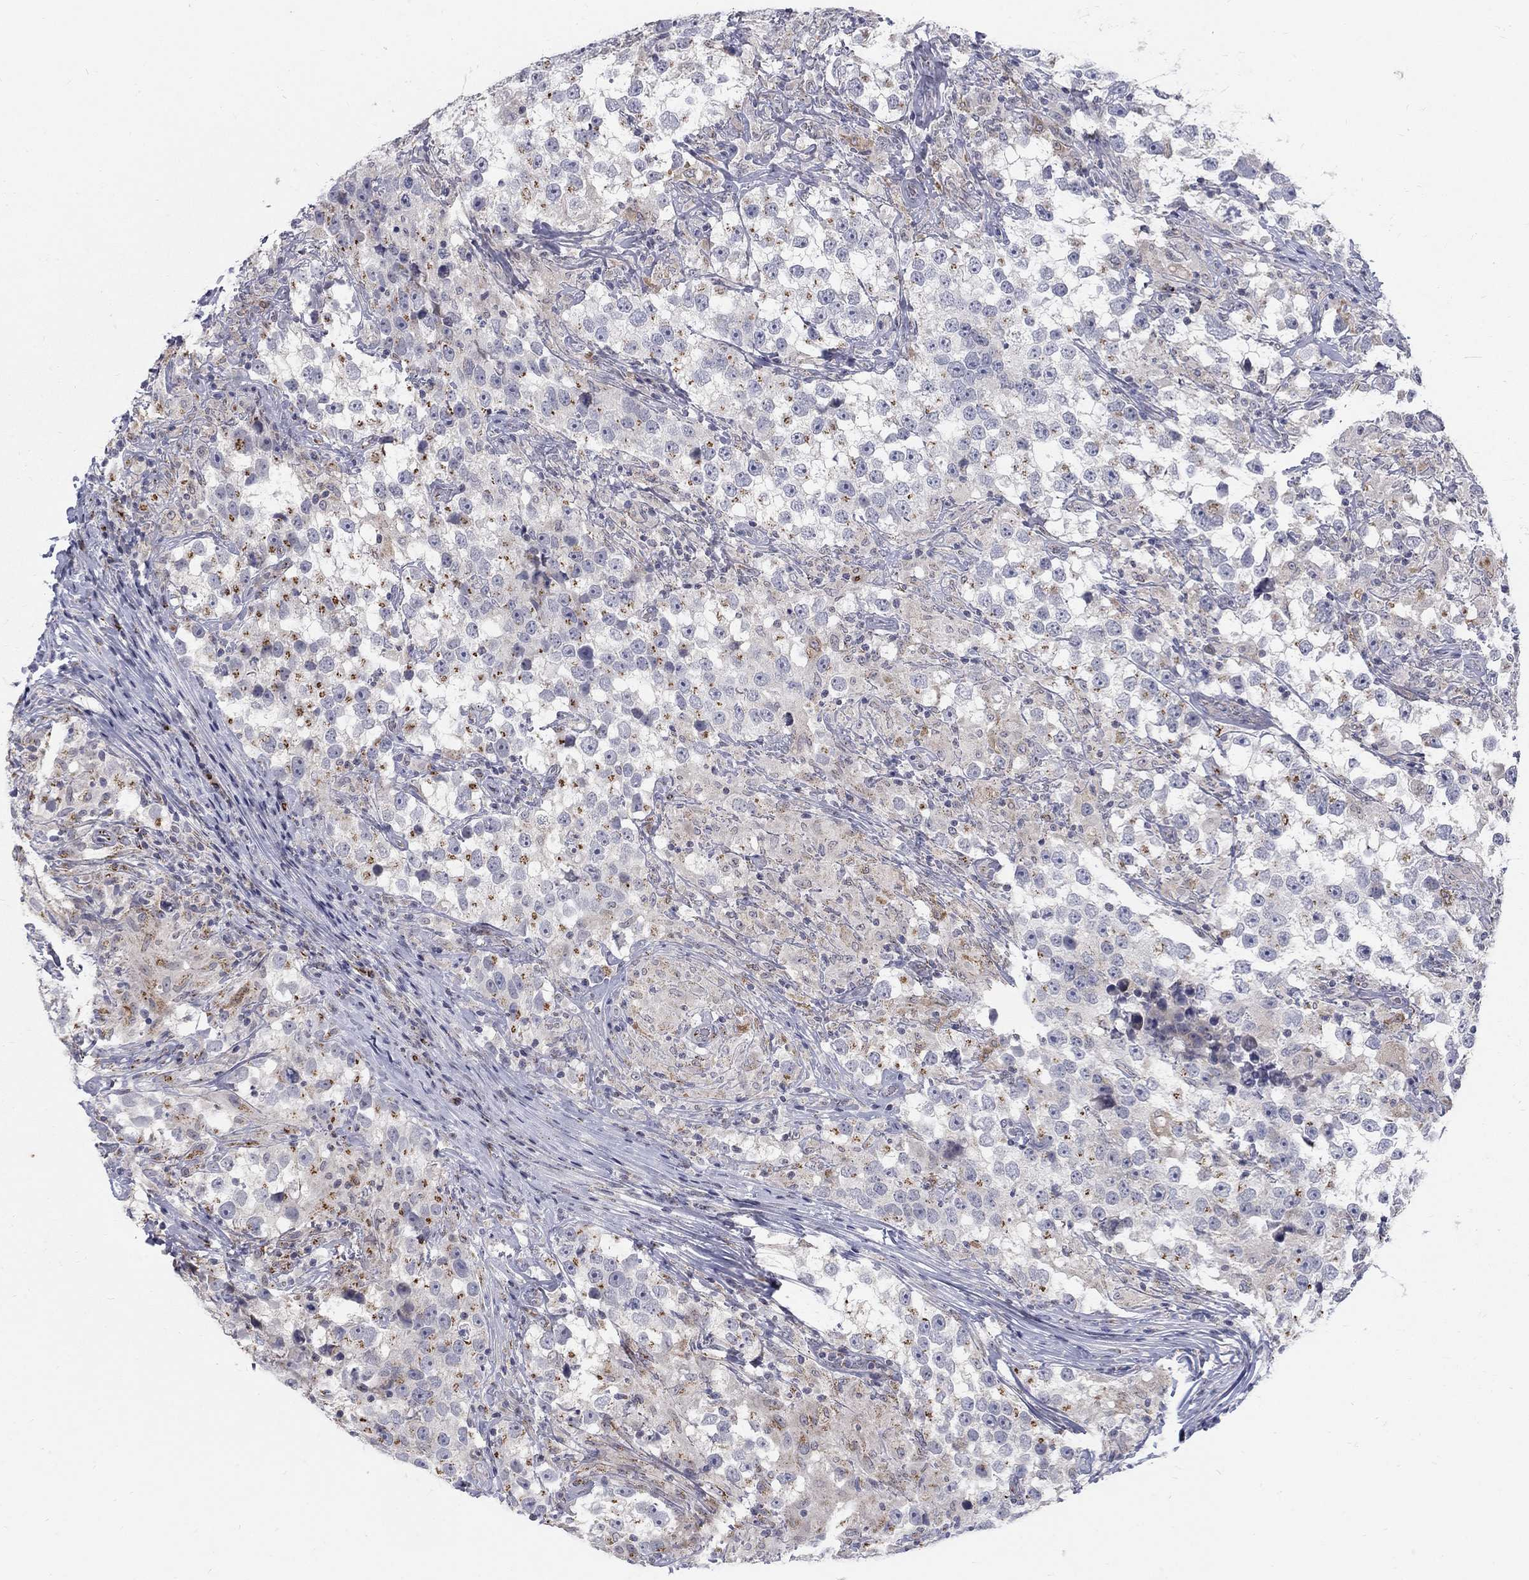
{"staining": {"intensity": "strong", "quantity": "<25%", "location": "cytoplasmic/membranous"}, "tissue": "testis cancer", "cell_type": "Tumor cells", "image_type": "cancer", "snomed": [{"axis": "morphology", "description": "Seminoma, NOS"}, {"axis": "topography", "description": "Testis"}], "caption": "Immunohistochemical staining of human seminoma (testis) reveals strong cytoplasmic/membranous protein positivity in about <25% of tumor cells. (DAB (3,3'-diaminobenzidine) IHC with brightfield microscopy, high magnification).", "gene": "PANK3", "patient": {"sex": "male", "age": 46}}